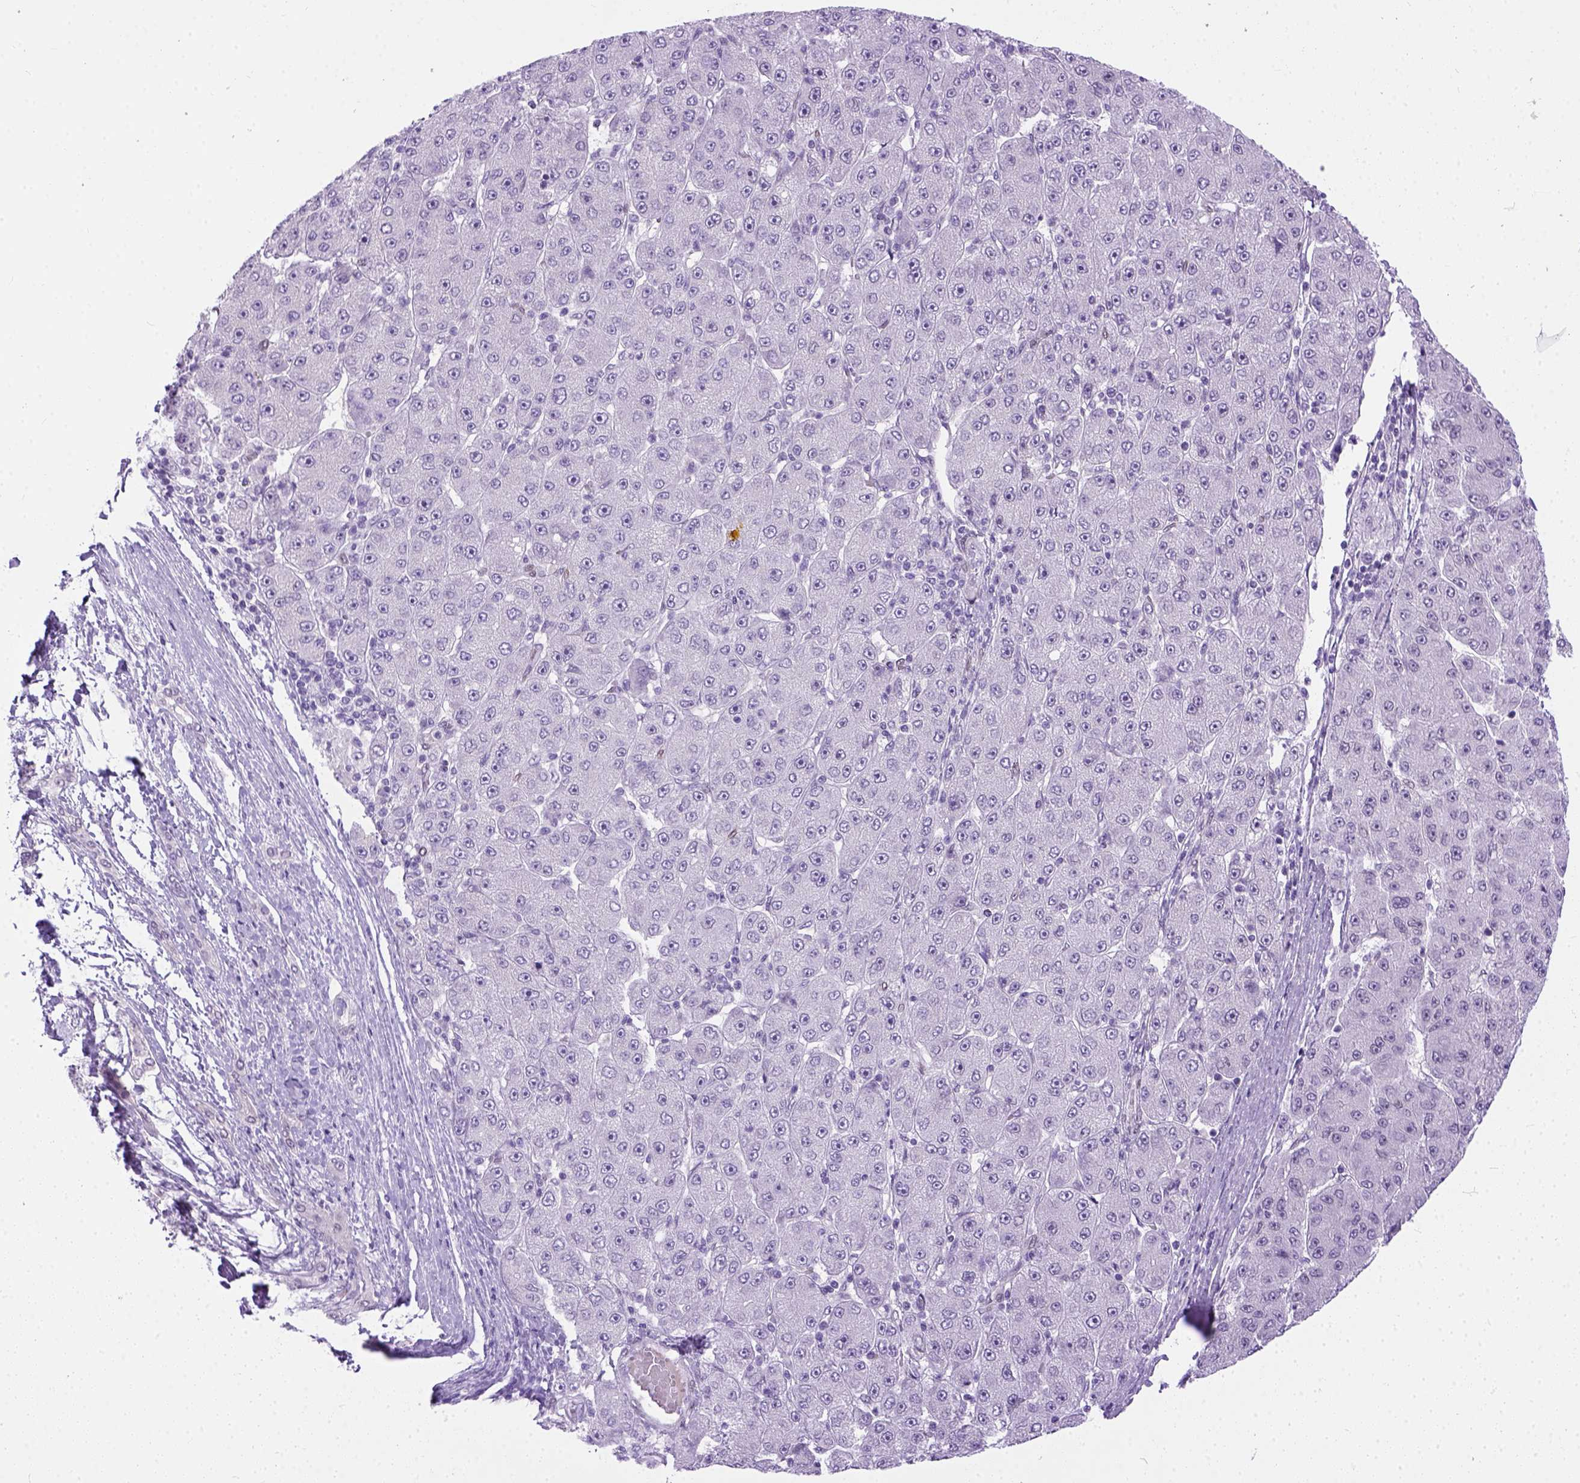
{"staining": {"intensity": "negative", "quantity": "none", "location": "none"}, "tissue": "liver cancer", "cell_type": "Tumor cells", "image_type": "cancer", "snomed": [{"axis": "morphology", "description": "Carcinoma, Hepatocellular, NOS"}, {"axis": "topography", "description": "Liver"}], "caption": "A histopathology image of human liver hepatocellular carcinoma is negative for staining in tumor cells. (Stains: DAB immunohistochemistry with hematoxylin counter stain, Microscopy: brightfield microscopy at high magnification).", "gene": "FAM184B", "patient": {"sex": "male", "age": 67}}